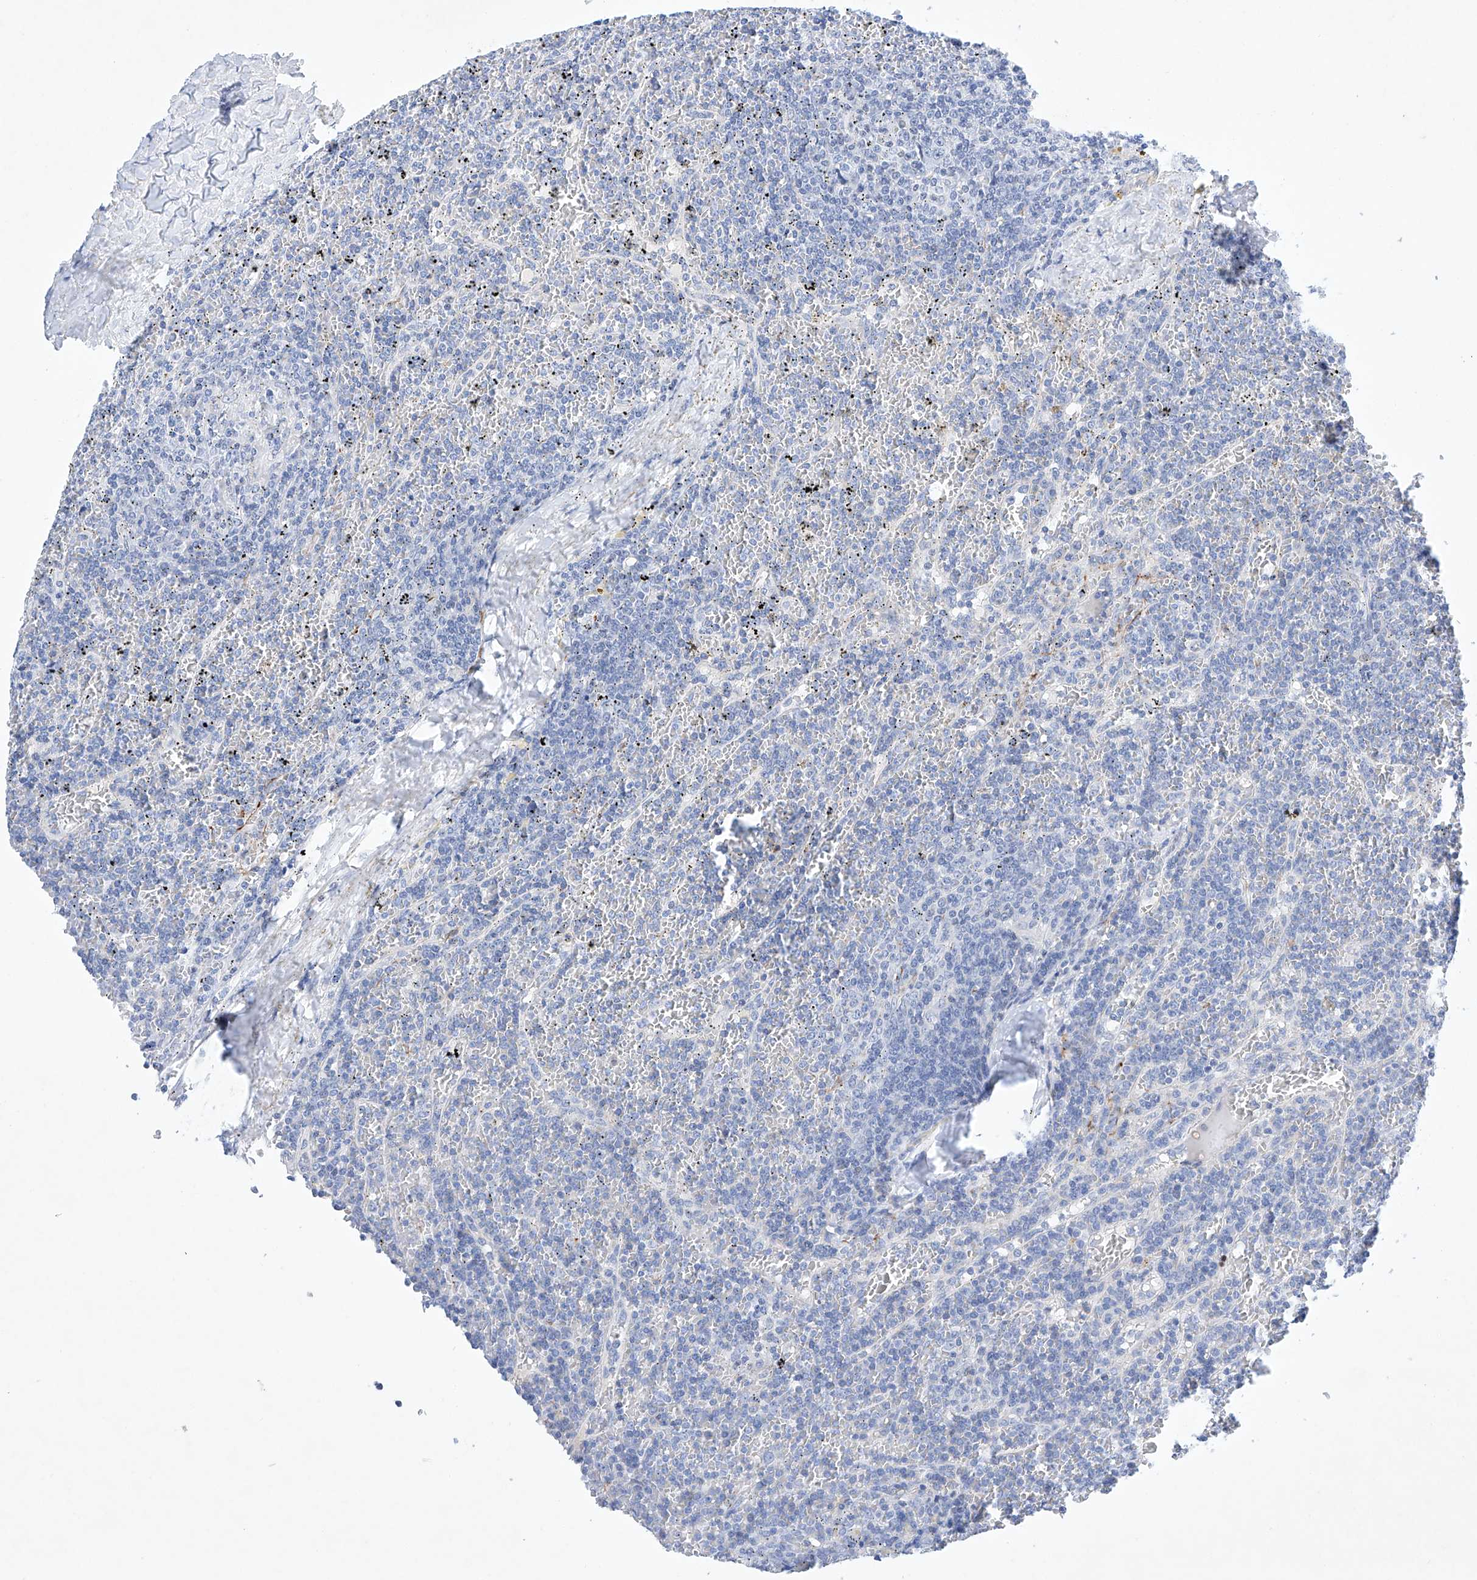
{"staining": {"intensity": "negative", "quantity": "none", "location": "none"}, "tissue": "lymphoma", "cell_type": "Tumor cells", "image_type": "cancer", "snomed": [{"axis": "morphology", "description": "Malignant lymphoma, non-Hodgkin's type, Low grade"}, {"axis": "topography", "description": "Spleen"}], "caption": "Immunohistochemical staining of human lymphoma reveals no significant expression in tumor cells.", "gene": "ETV7", "patient": {"sex": "female", "age": 19}}